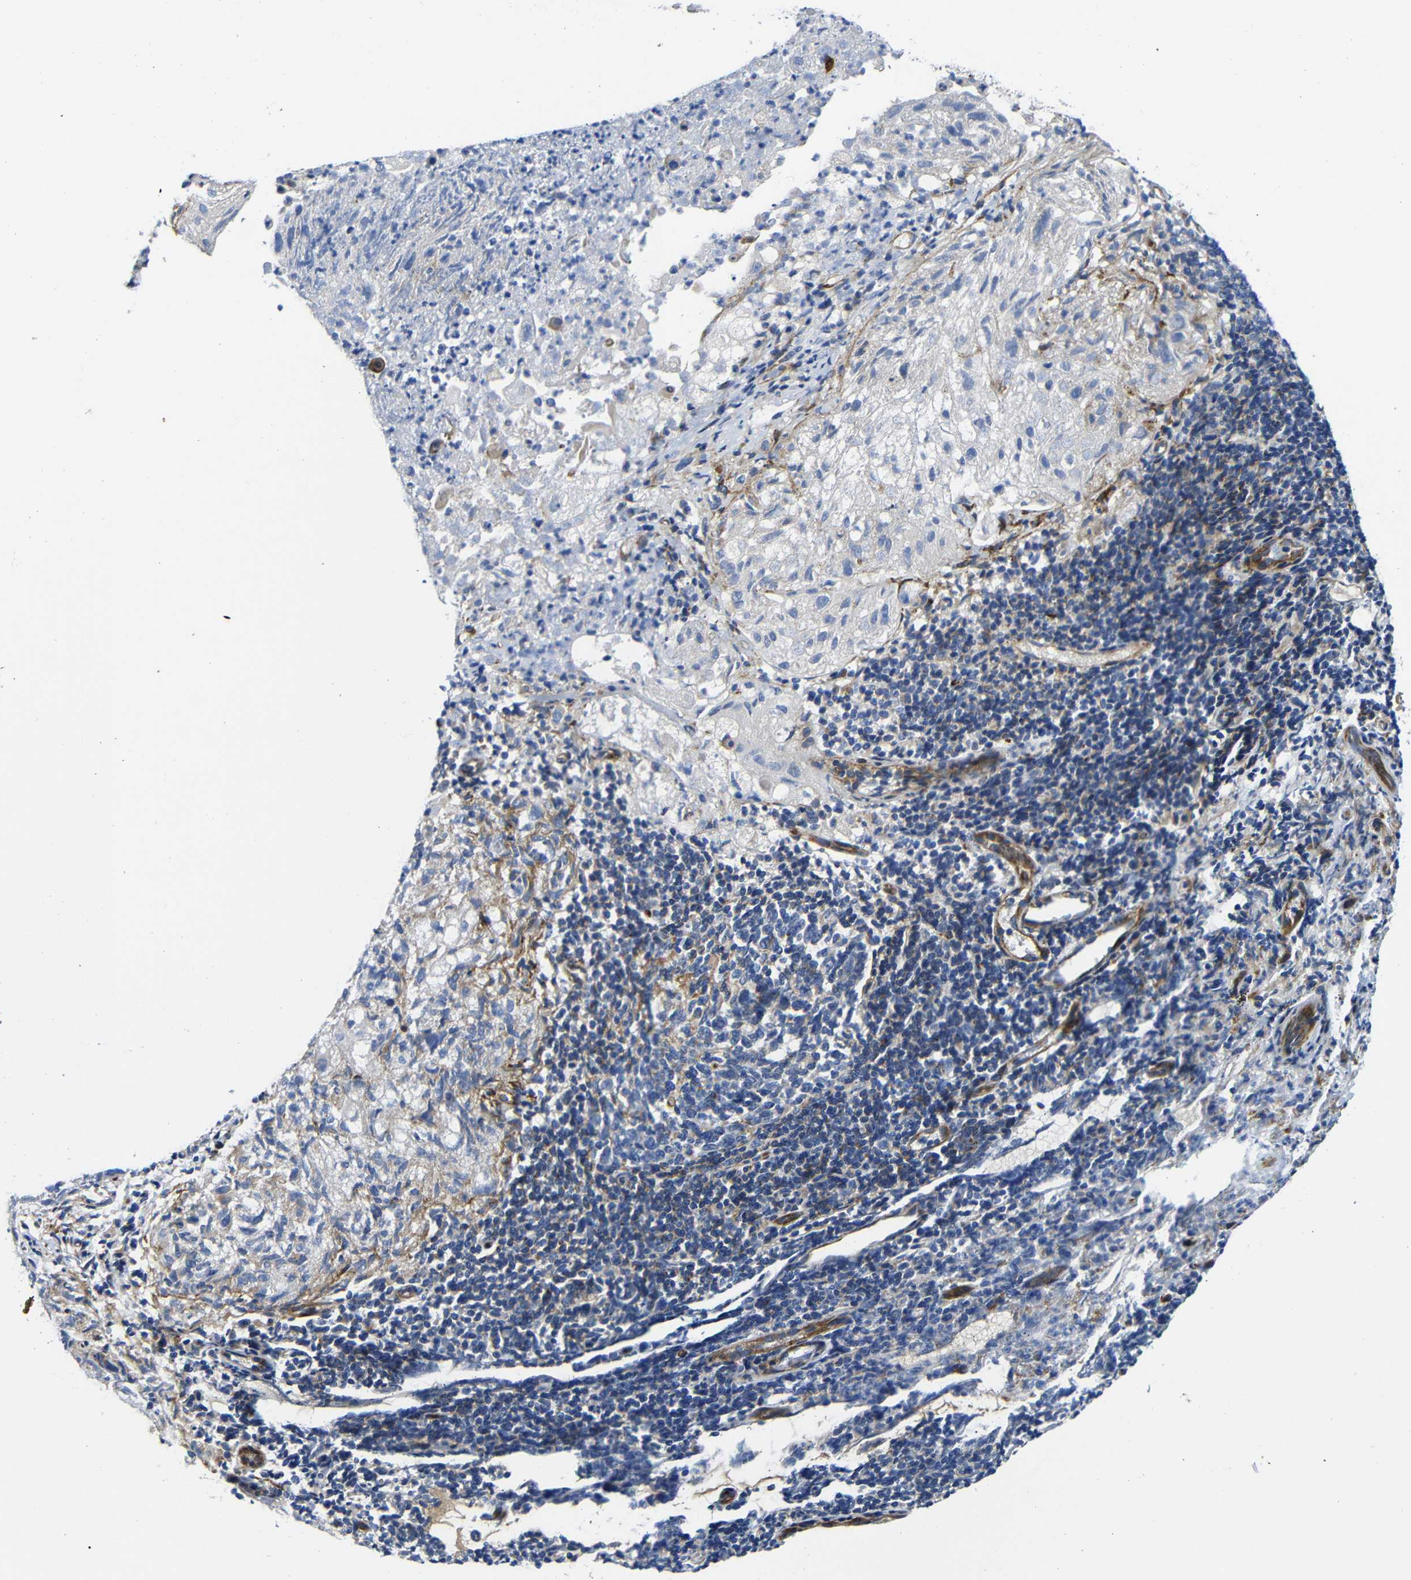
{"staining": {"intensity": "moderate", "quantity": "<25%", "location": "cytoplasmic/membranous"}, "tissue": "lung cancer", "cell_type": "Tumor cells", "image_type": "cancer", "snomed": [{"axis": "morphology", "description": "Inflammation, NOS"}, {"axis": "morphology", "description": "Squamous cell carcinoma, NOS"}, {"axis": "topography", "description": "Lymph node"}, {"axis": "topography", "description": "Soft tissue"}, {"axis": "topography", "description": "Lung"}], "caption": "Moderate cytoplasmic/membranous expression for a protein is appreciated in about <25% of tumor cells of lung cancer using immunohistochemistry.", "gene": "PARP14", "patient": {"sex": "male", "age": 66}}